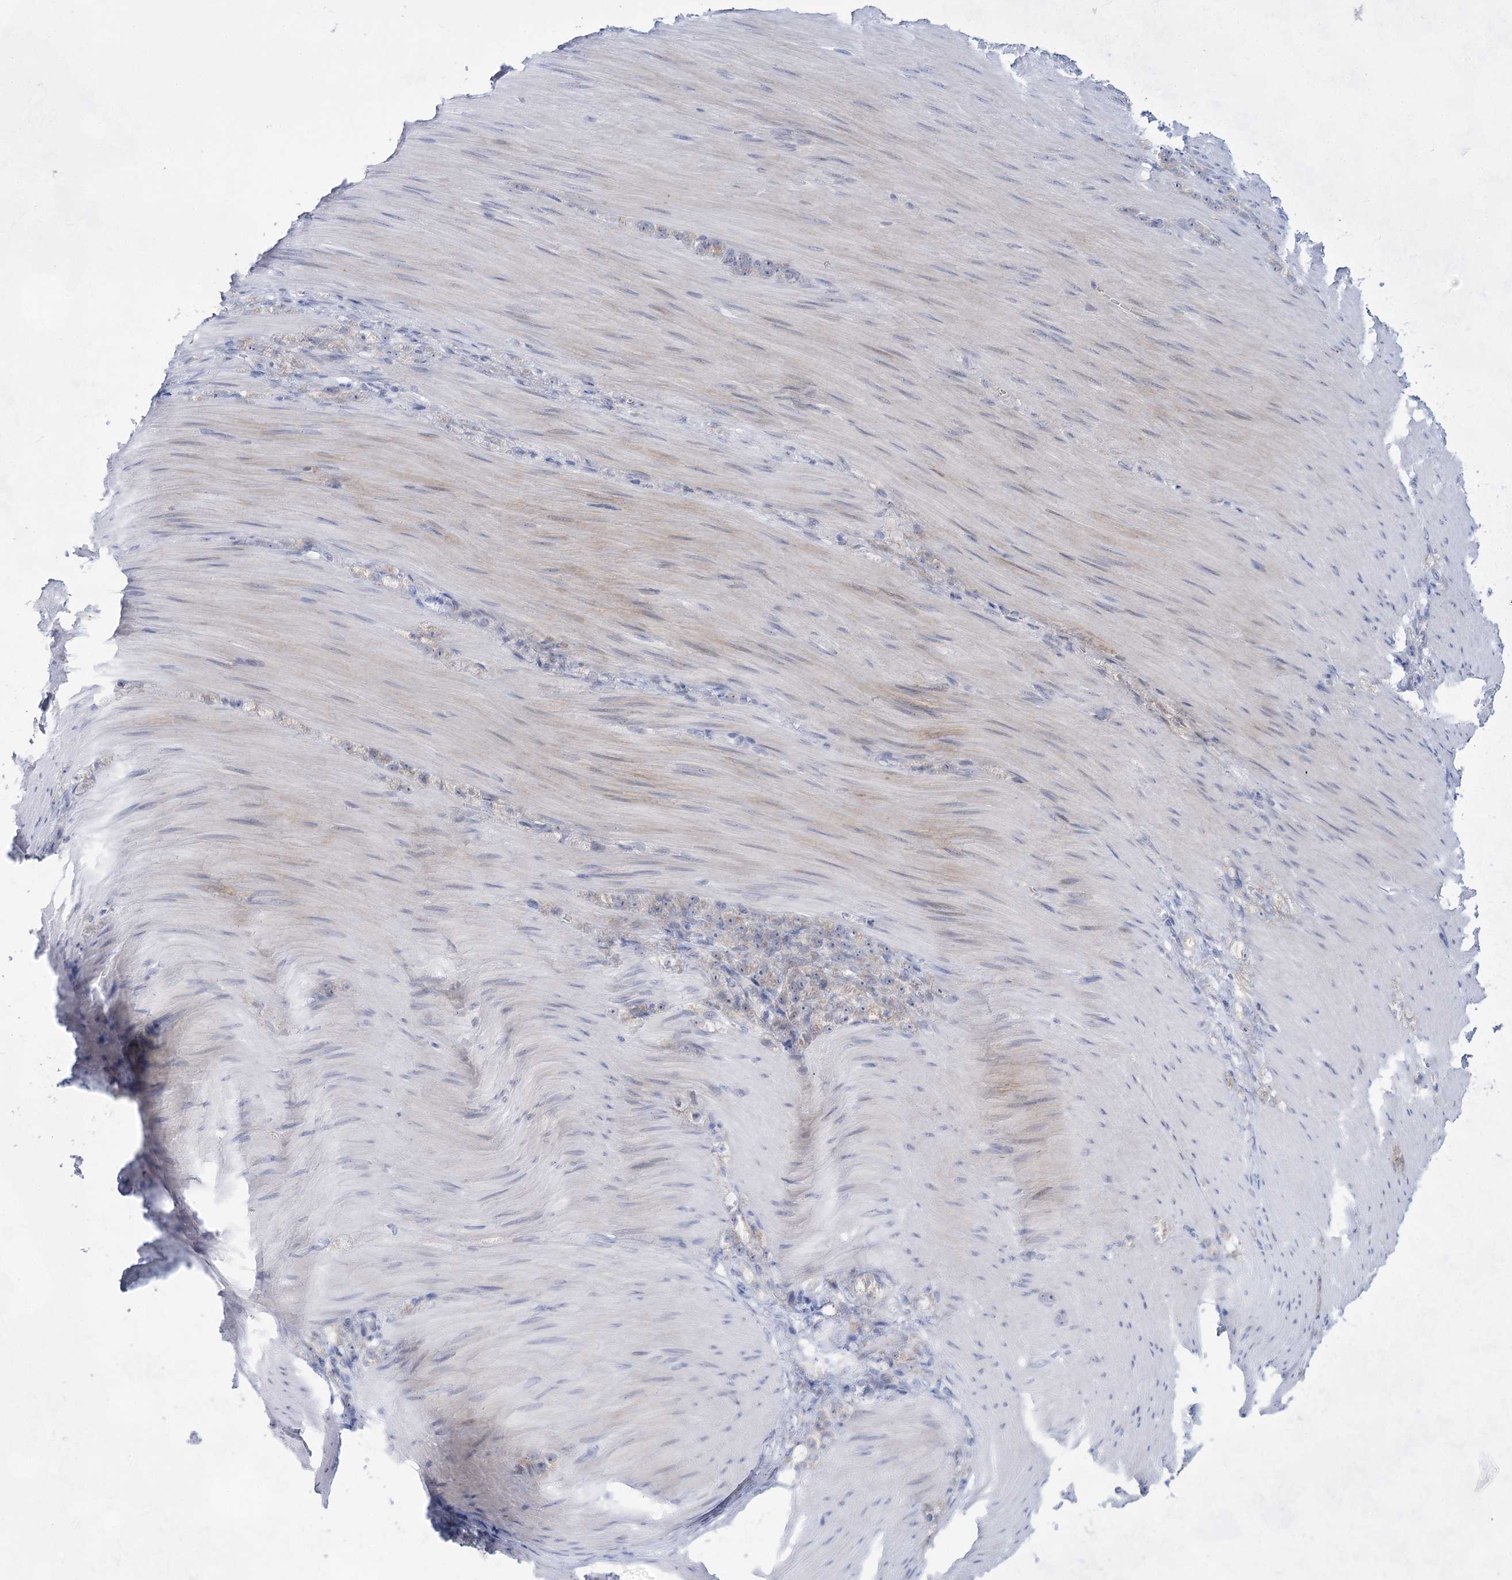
{"staining": {"intensity": "weak", "quantity": "<25%", "location": "cytoplasmic/membranous"}, "tissue": "stomach cancer", "cell_type": "Tumor cells", "image_type": "cancer", "snomed": [{"axis": "morphology", "description": "Normal tissue, NOS"}, {"axis": "morphology", "description": "Adenocarcinoma, NOS"}, {"axis": "topography", "description": "Stomach"}], "caption": "Stomach adenocarcinoma was stained to show a protein in brown. There is no significant expression in tumor cells.", "gene": "BPHL", "patient": {"sex": "male", "age": 82}}